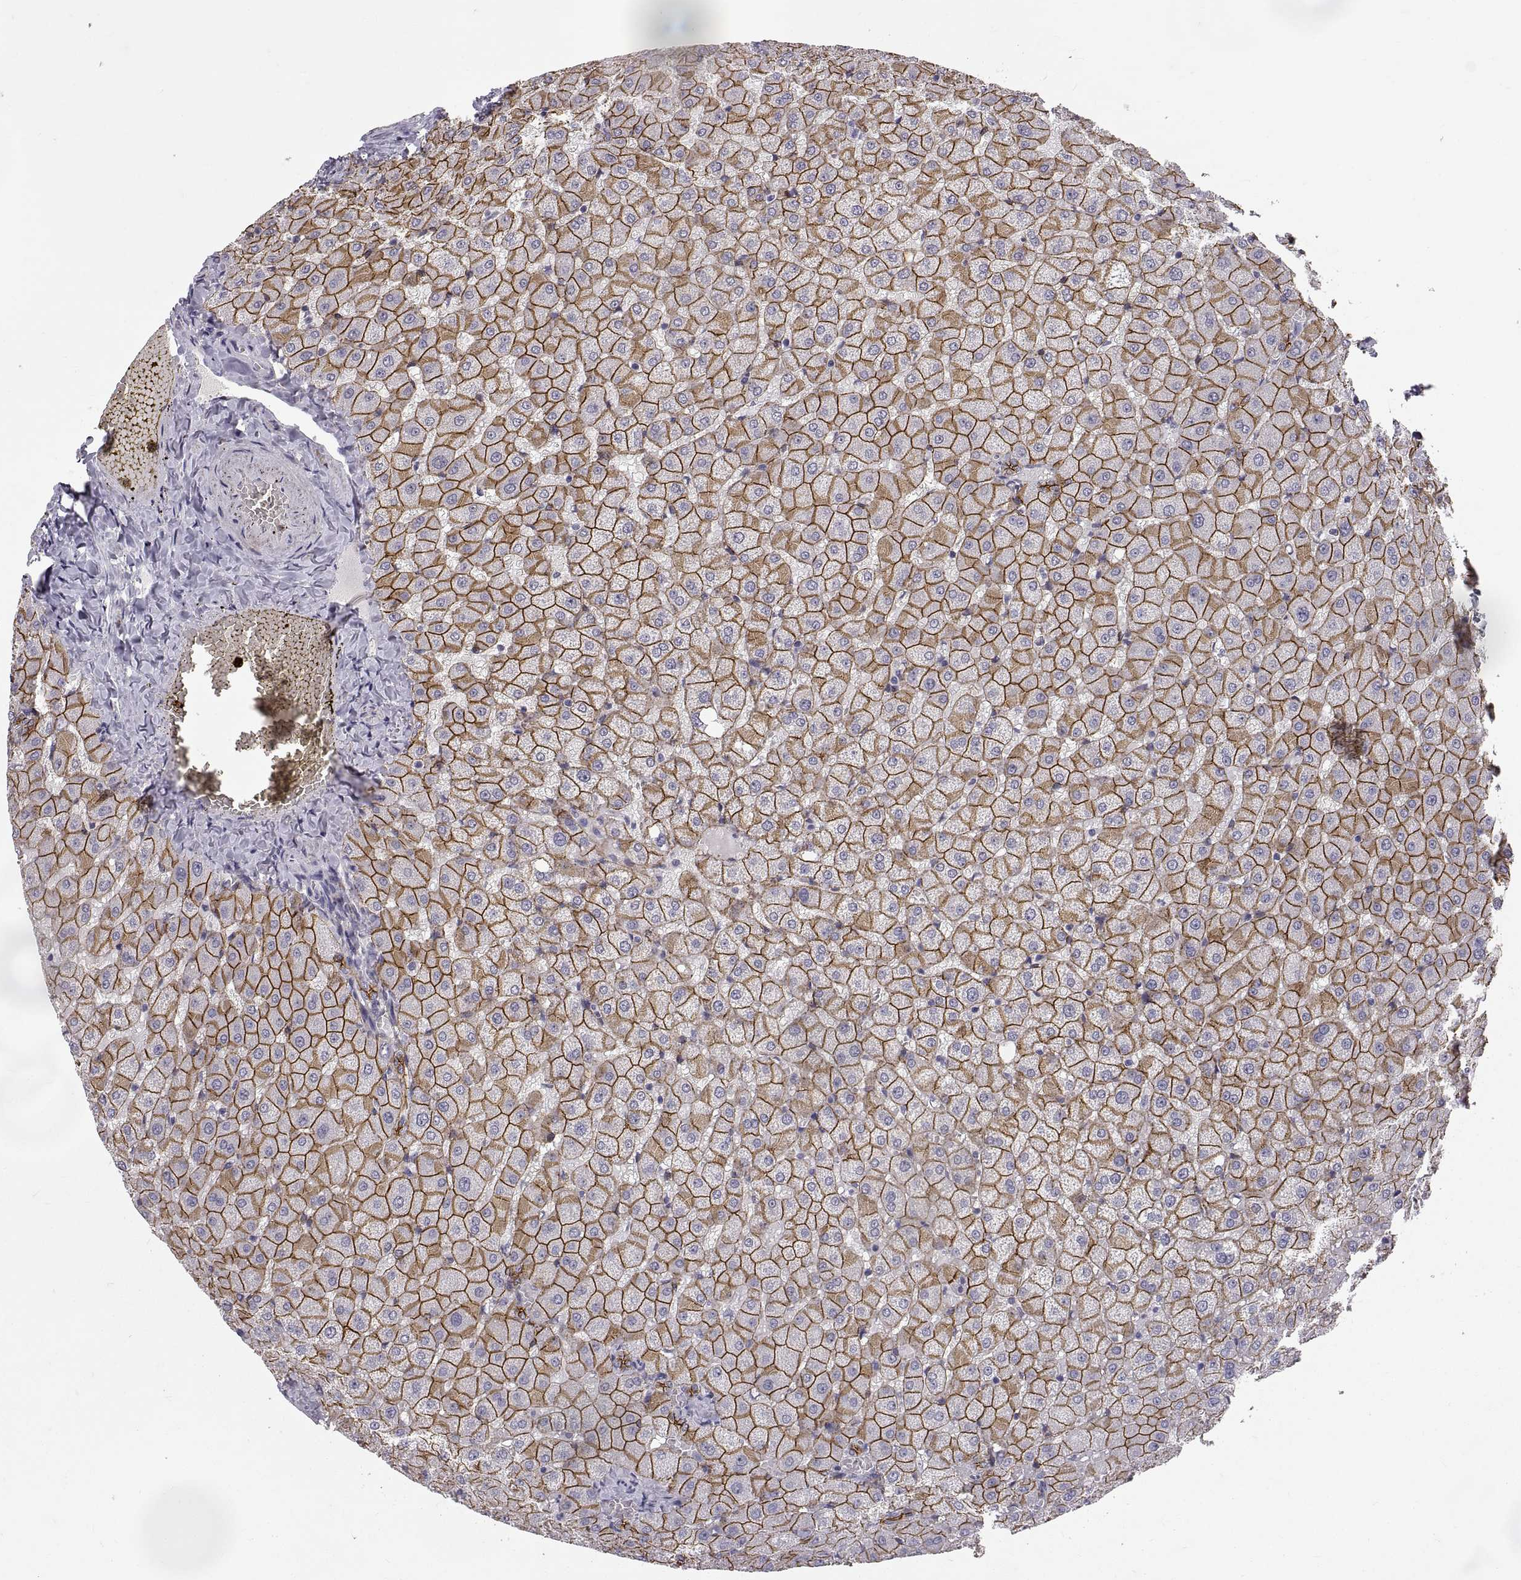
{"staining": {"intensity": "negative", "quantity": "none", "location": "none"}, "tissue": "liver", "cell_type": "Cholangiocytes", "image_type": "normal", "snomed": [{"axis": "morphology", "description": "Normal tissue, NOS"}, {"axis": "topography", "description": "Liver"}], "caption": "Liver stained for a protein using immunohistochemistry (IHC) shows no staining cholangiocytes.", "gene": "CDH2", "patient": {"sex": "female", "age": 50}}